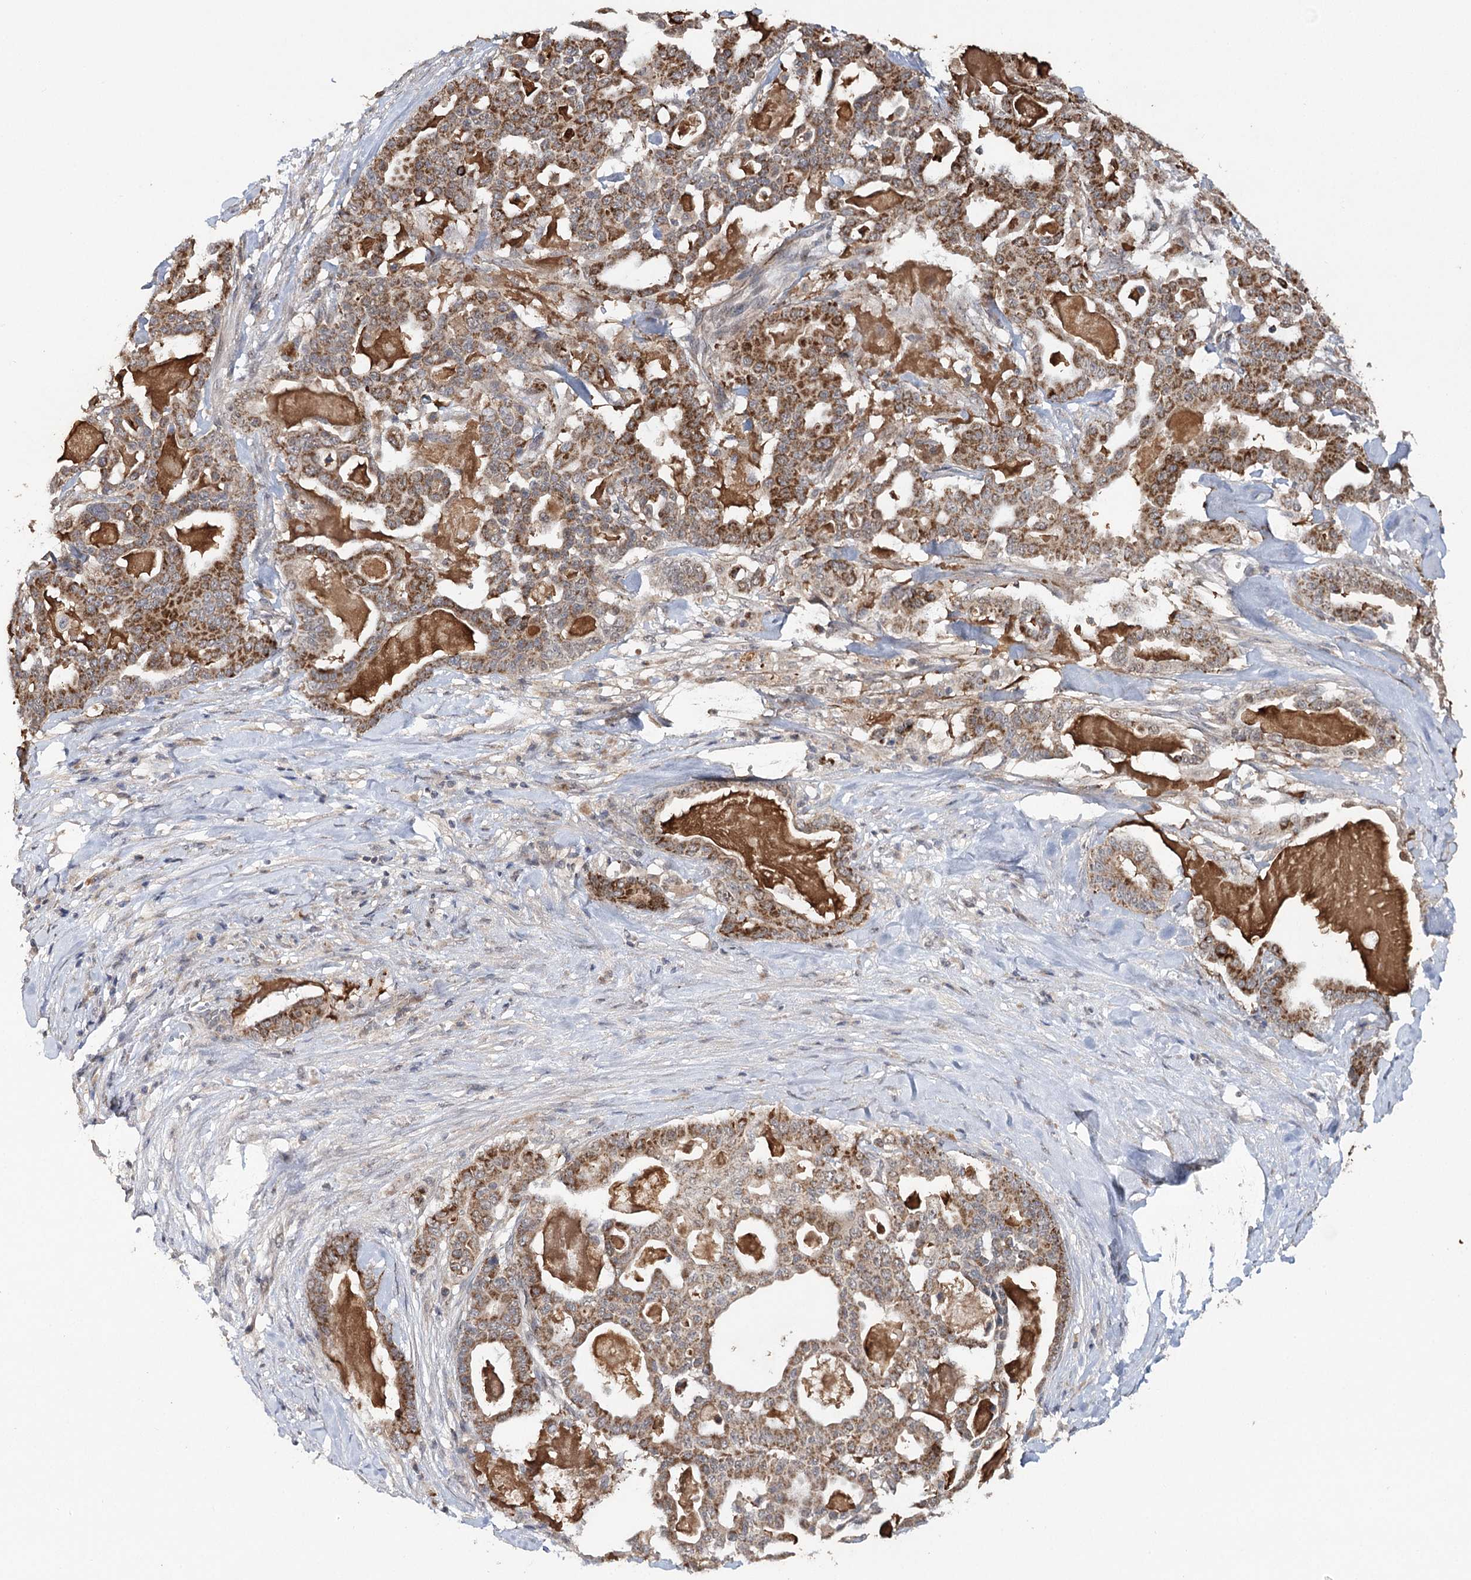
{"staining": {"intensity": "moderate", "quantity": ">75%", "location": "cytoplasmic/membranous"}, "tissue": "pancreatic cancer", "cell_type": "Tumor cells", "image_type": "cancer", "snomed": [{"axis": "morphology", "description": "Adenocarcinoma, NOS"}, {"axis": "topography", "description": "Pancreas"}], "caption": "Pancreatic adenocarcinoma tissue reveals moderate cytoplasmic/membranous staining in about >75% of tumor cells, visualized by immunohistochemistry.", "gene": "ZNRF3", "patient": {"sex": "male", "age": 63}}